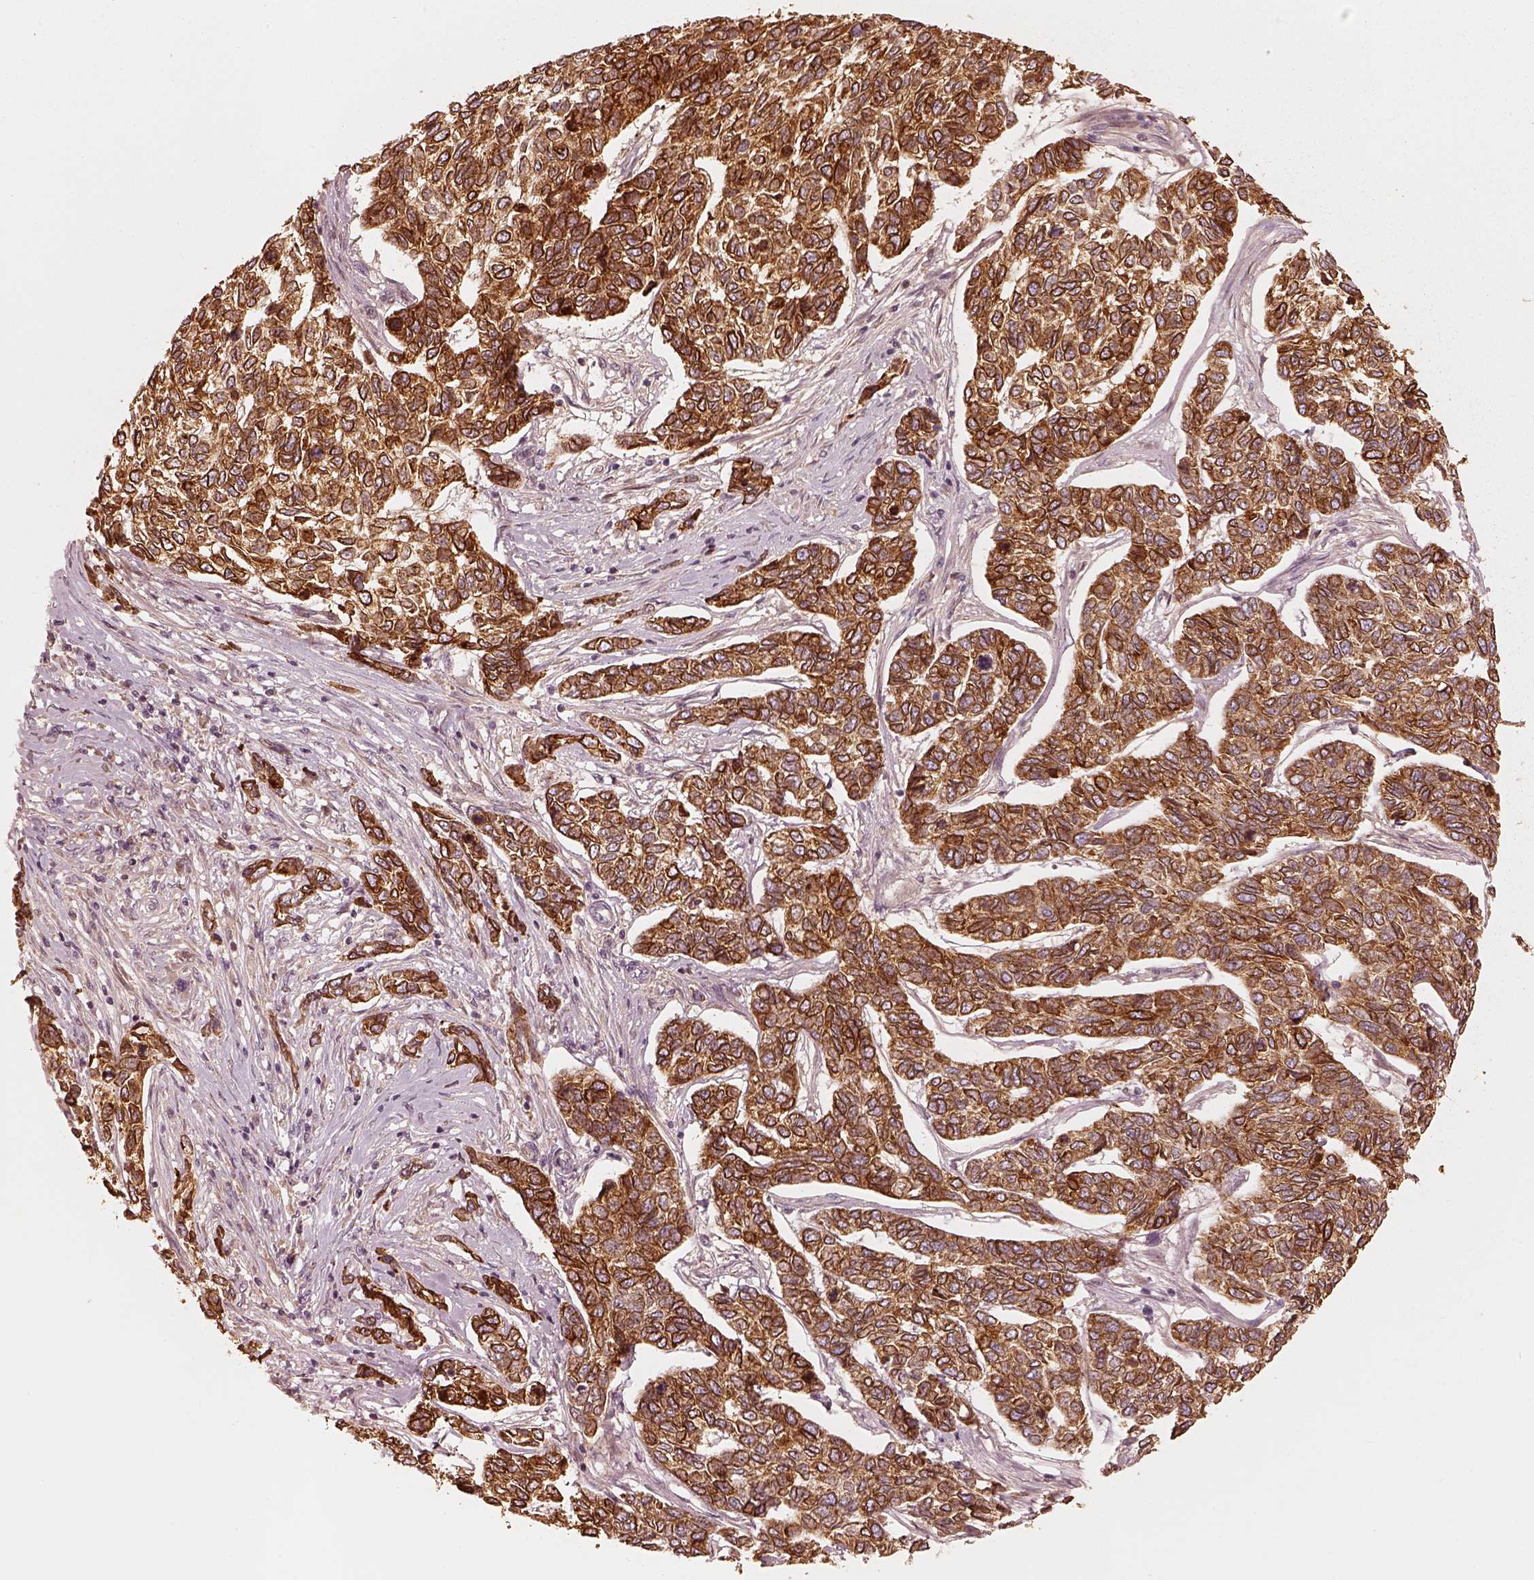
{"staining": {"intensity": "strong", "quantity": ">75%", "location": "cytoplasmic/membranous"}, "tissue": "skin cancer", "cell_type": "Tumor cells", "image_type": "cancer", "snomed": [{"axis": "morphology", "description": "Basal cell carcinoma"}, {"axis": "topography", "description": "Skin"}], "caption": "Protein analysis of skin basal cell carcinoma tissue exhibits strong cytoplasmic/membranous staining in approximately >75% of tumor cells. Nuclei are stained in blue.", "gene": "WLS", "patient": {"sex": "female", "age": 65}}